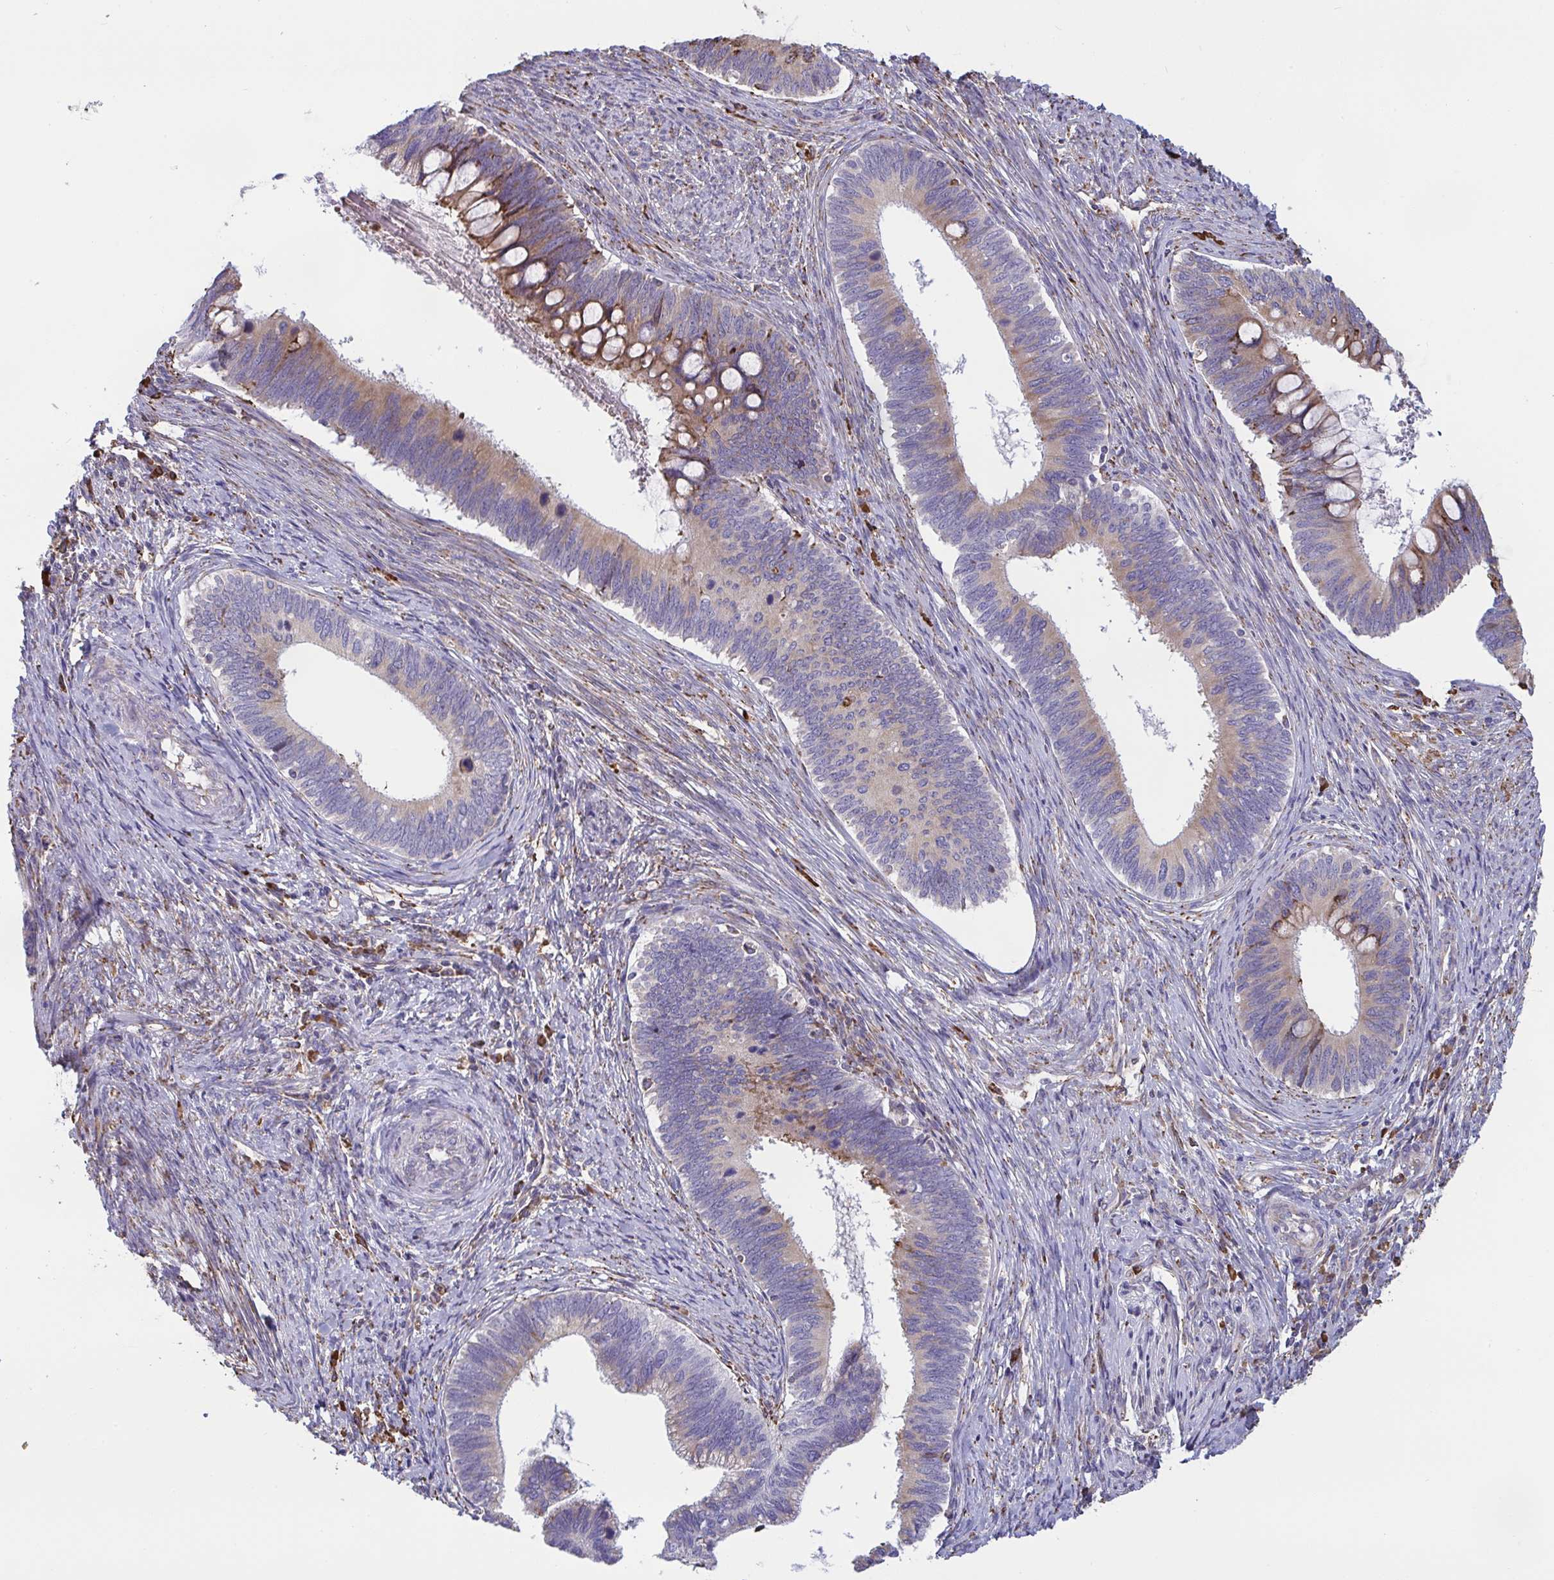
{"staining": {"intensity": "weak", "quantity": "25%-75%", "location": "cytoplasmic/membranous"}, "tissue": "cervical cancer", "cell_type": "Tumor cells", "image_type": "cancer", "snomed": [{"axis": "morphology", "description": "Adenocarcinoma, NOS"}, {"axis": "topography", "description": "Cervix"}], "caption": "Protein staining shows weak cytoplasmic/membranous positivity in approximately 25%-75% of tumor cells in cervical cancer.", "gene": "MYMK", "patient": {"sex": "female", "age": 42}}